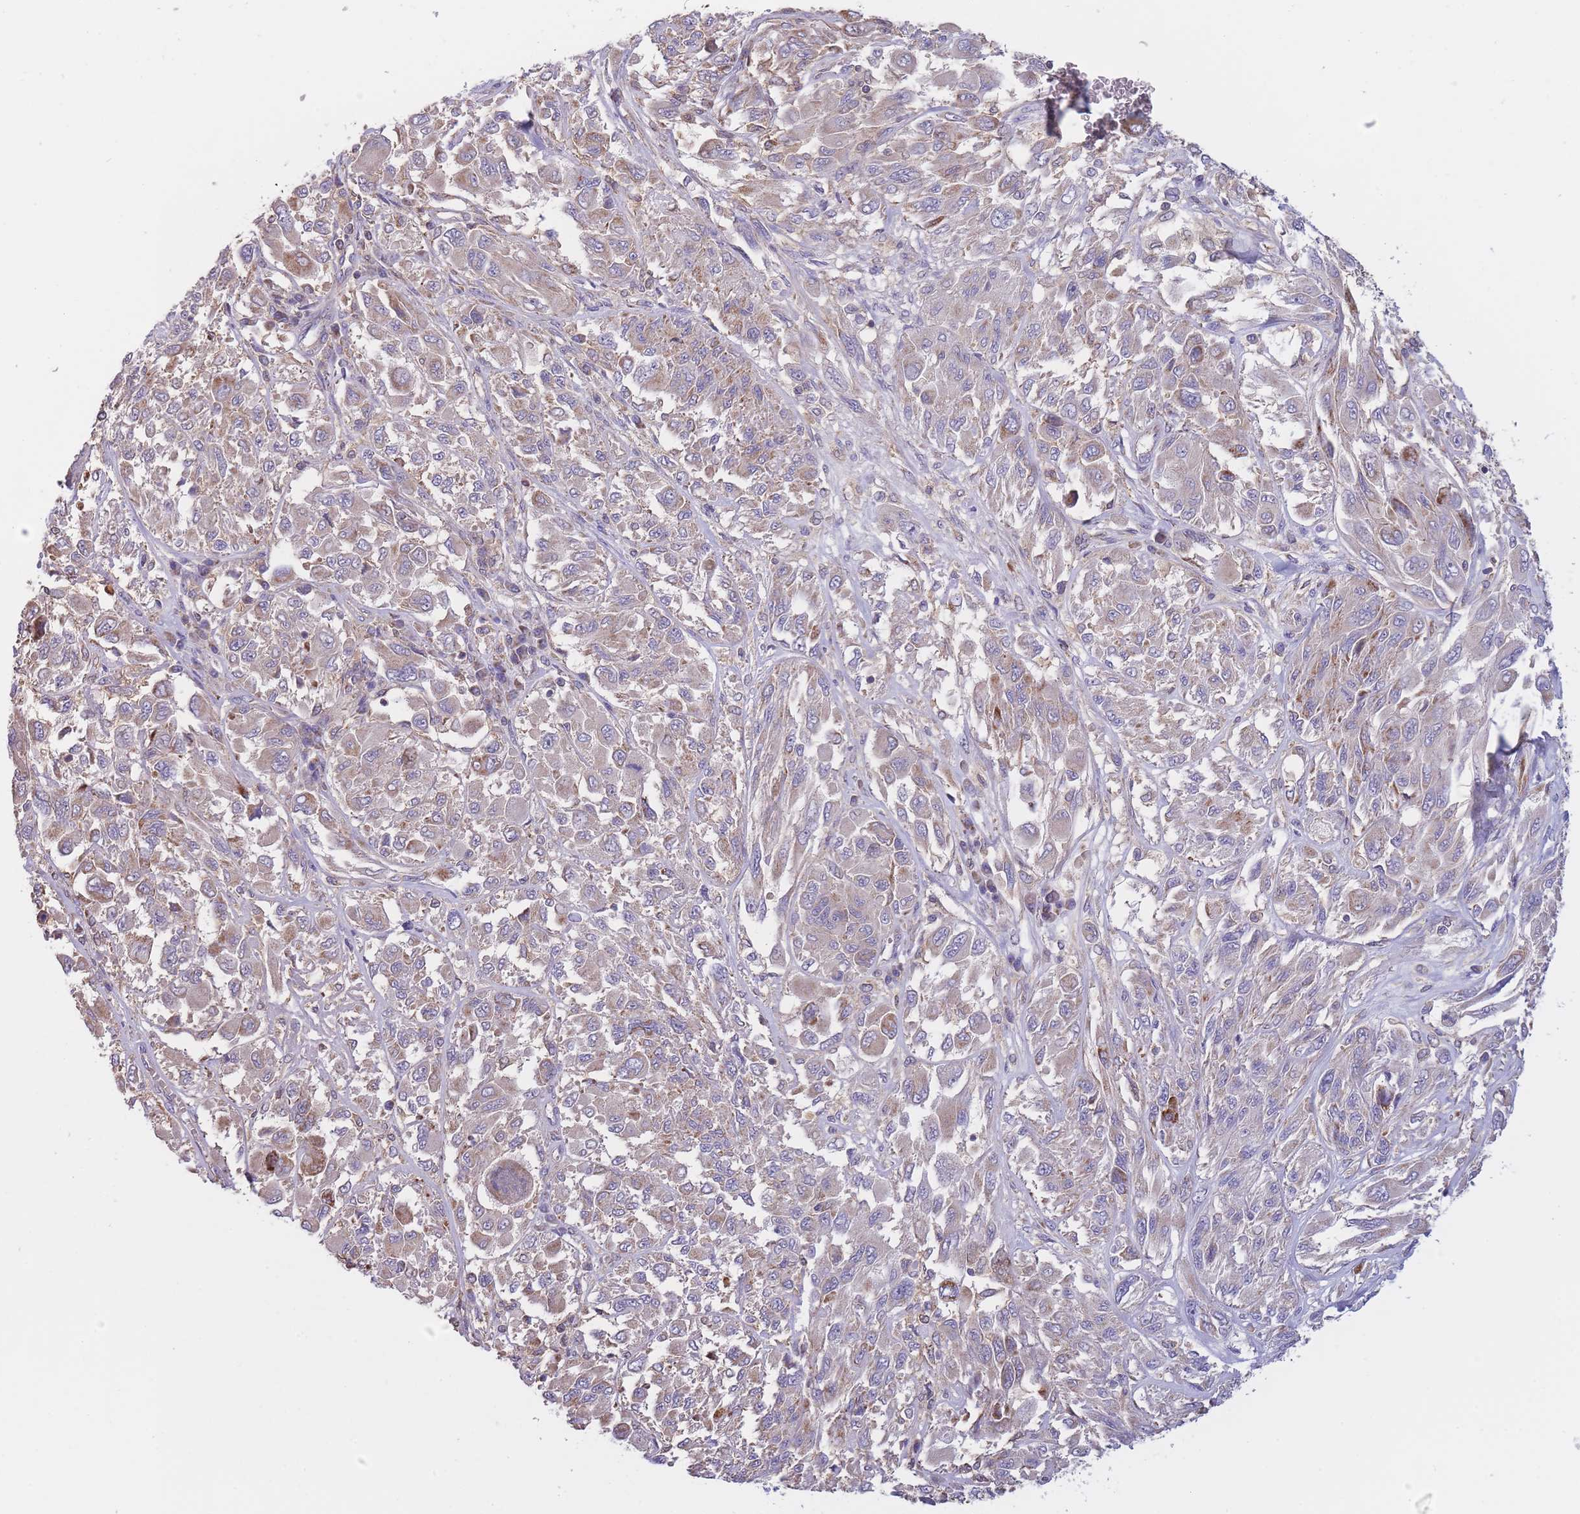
{"staining": {"intensity": "moderate", "quantity": "<25%", "location": "cytoplasmic/membranous"}, "tissue": "melanoma", "cell_type": "Tumor cells", "image_type": "cancer", "snomed": [{"axis": "morphology", "description": "Malignant melanoma, NOS"}, {"axis": "topography", "description": "Skin"}], "caption": "Brown immunohistochemical staining in melanoma demonstrates moderate cytoplasmic/membranous staining in approximately <25% of tumor cells.", "gene": "SLC25A42", "patient": {"sex": "female", "age": 91}}